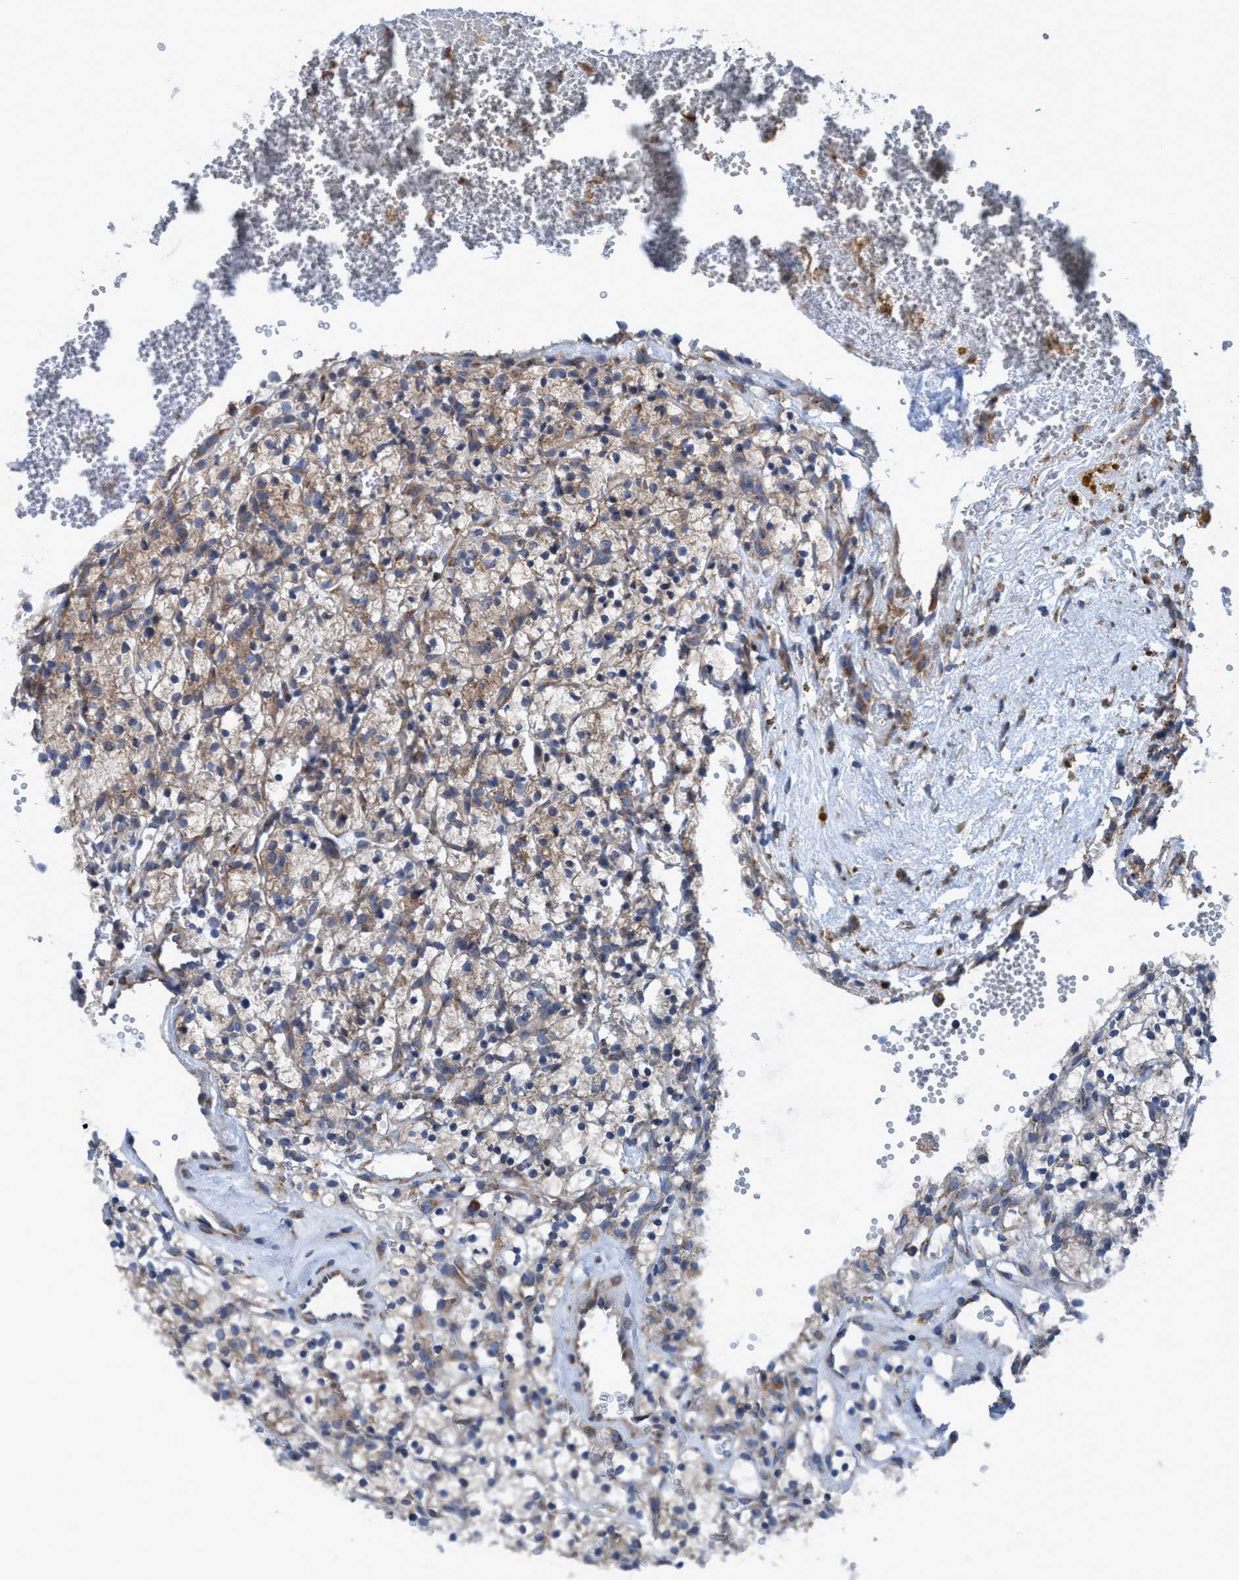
{"staining": {"intensity": "weak", "quantity": ">75%", "location": "cytoplasmic/membranous"}, "tissue": "renal cancer", "cell_type": "Tumor cells", "image_type": "cancer", "snomed": [{"axis": "morphology", "description": "Adenocarcinoma, NOS"}, {"axis": "topography", "description": "Kidney"}], "caption": "IHC (DAB) staining of renal cancer shows weak cytoplasmic/membranous protein expression in about >75% of tumor cells.", "gene": "NMT1", "patient": {"sex": "female", "age": 57}}